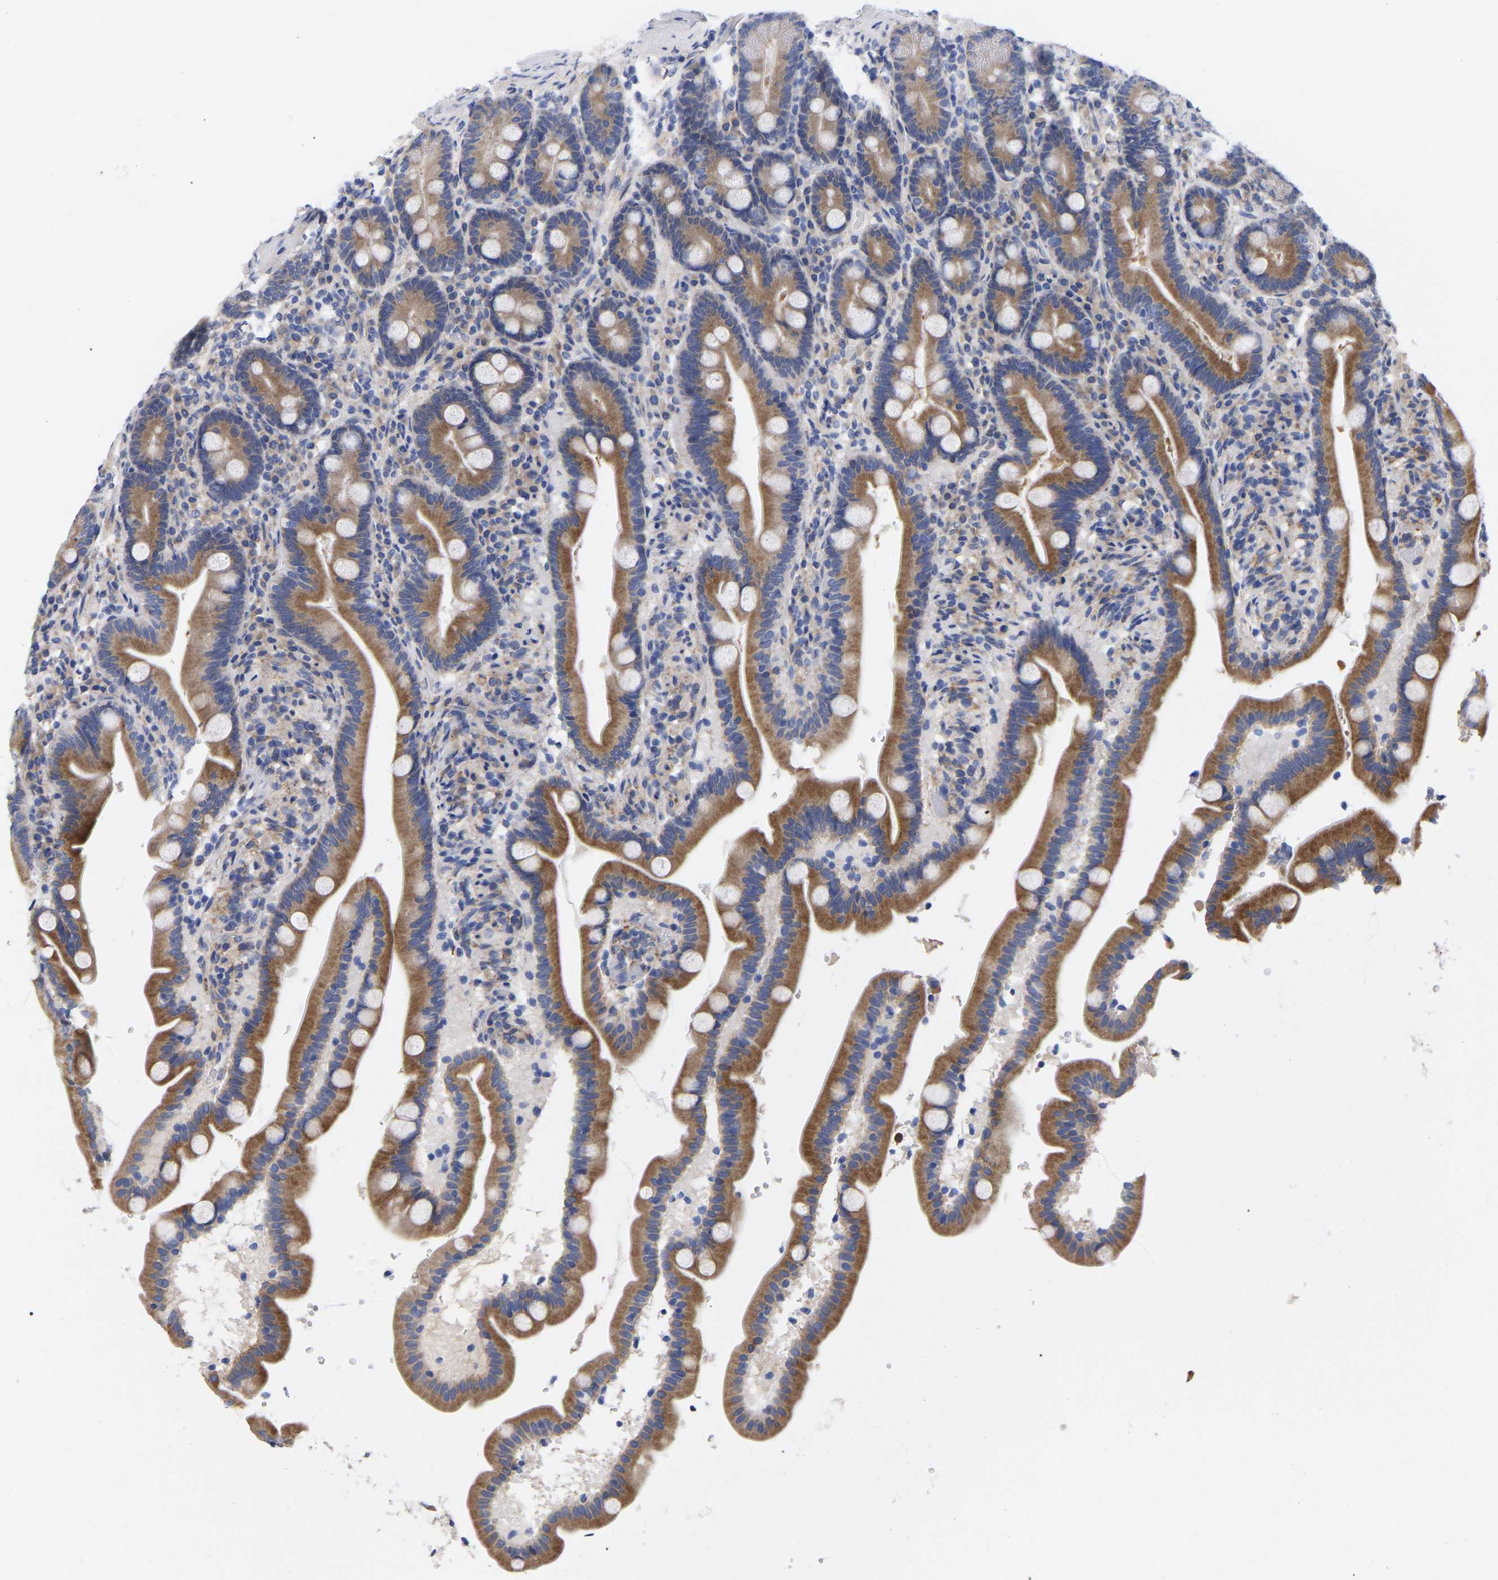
{"staining": {"intensity": "moderate", "quantity": ">75%", "location": "cytoplasmic/membranous"}, "tissue": "duodenum", "cell_type": "Glandular cells", "image_type": "normal", "snomed": [{"axis": "morphology", "description": "Normal tissue, NOS"}, {"axis": "topography", "description": "Duodenum"}], "caption": "Immunohistochemical staining of benign duodenum reveals medium levels of moderate cytoplasmic/membranous expression in about >75% of glandular cells.", "gene": "CFAP298", "patient": {"sex": "male", "age": 54}}